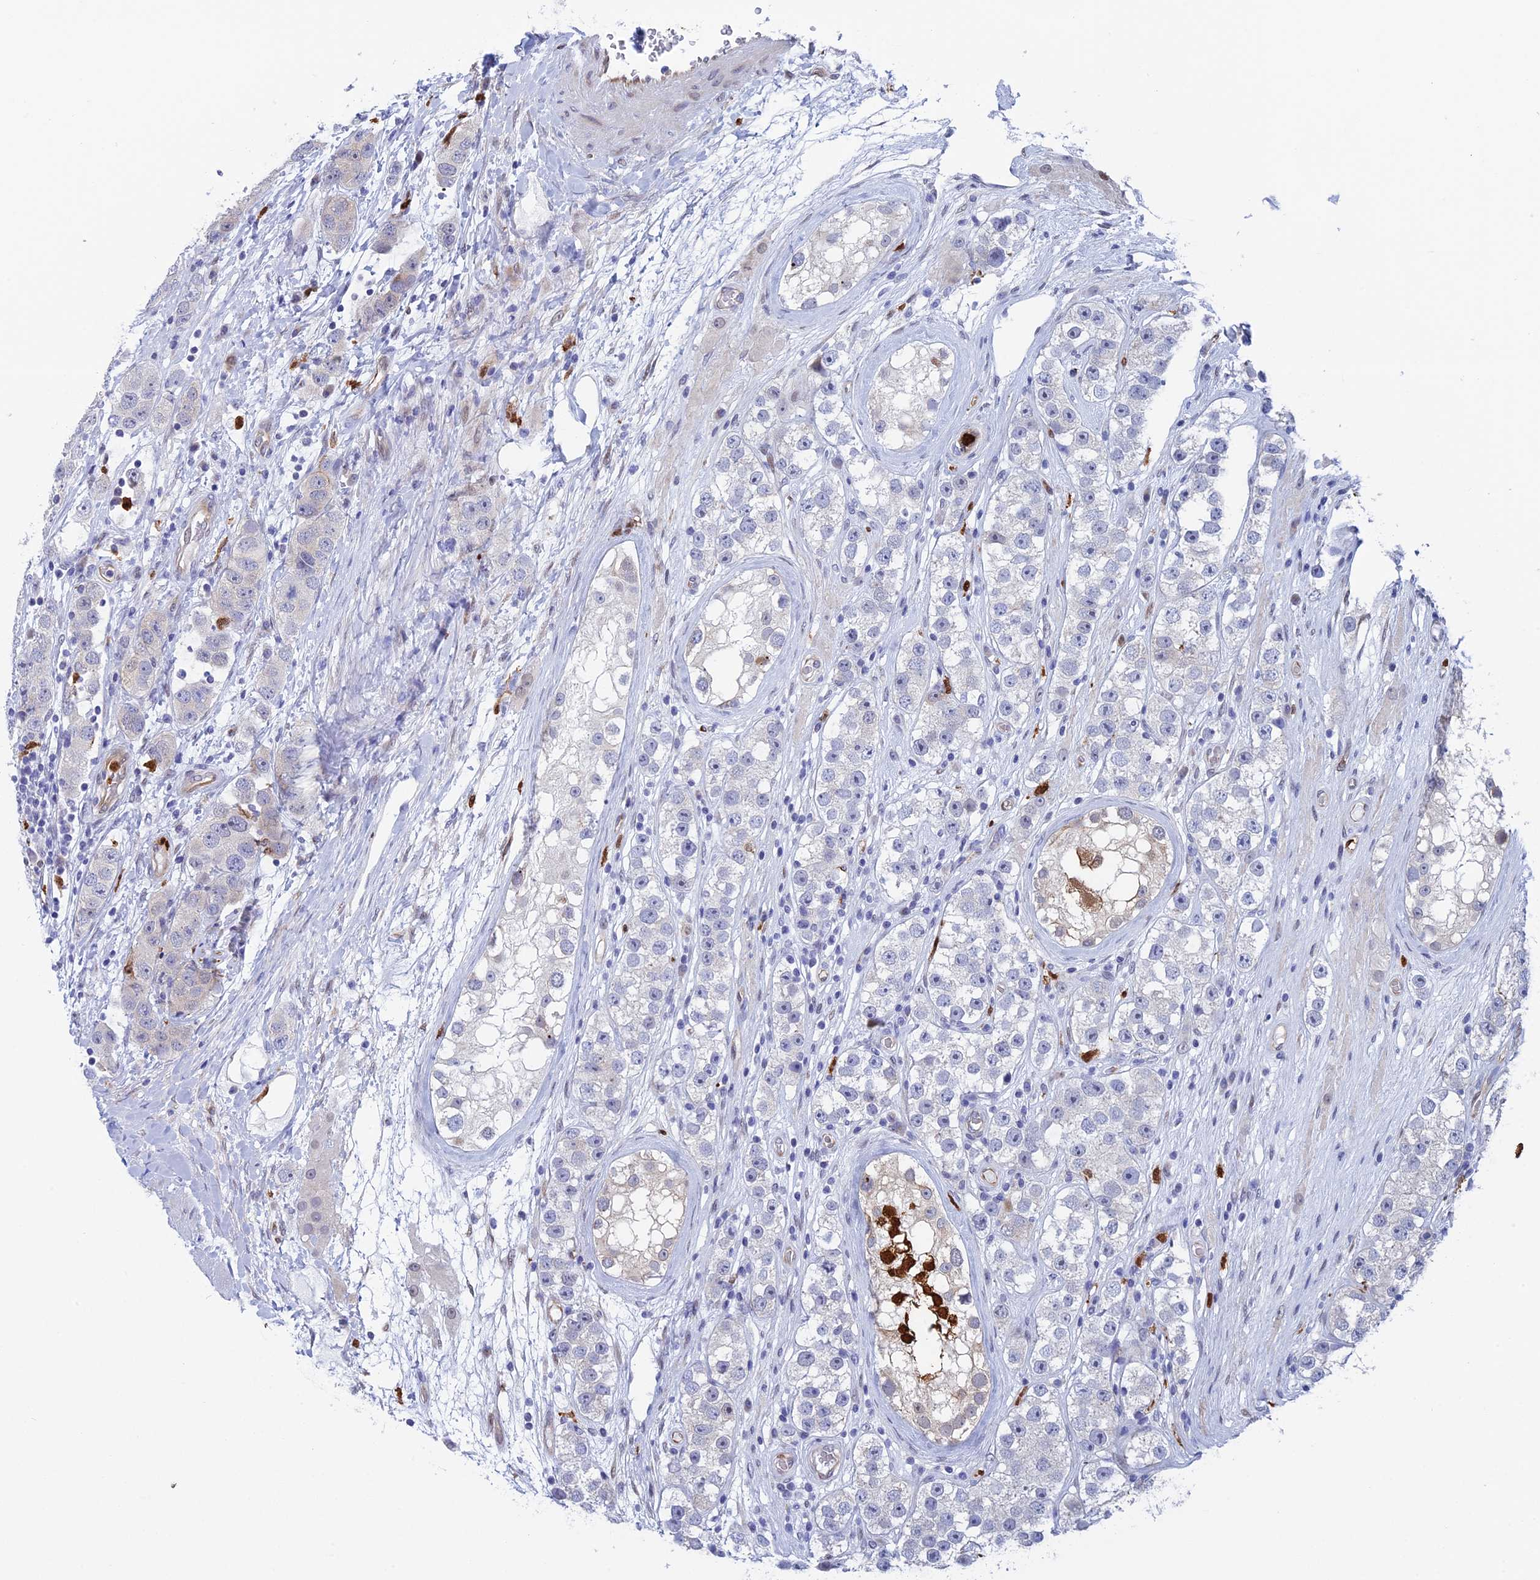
{"staining": {"intensity": "negative", "quantity": "none", "location": "none"}, "tissue": "testis cancer", "cell_type": "Tumor cells", "image_type": "cancer", "snomed": [{"axis": "morphology", "description": "Seminoma, NOS"}, {"axis": "topography", "description": "Testis"}], "caption": "Seminoma (testis) was stained to show a protein in brown. There is no significant positivity in tumor cells.", "gene": "SLC26A1", "patient": {"sex": "male", "age": 28}}